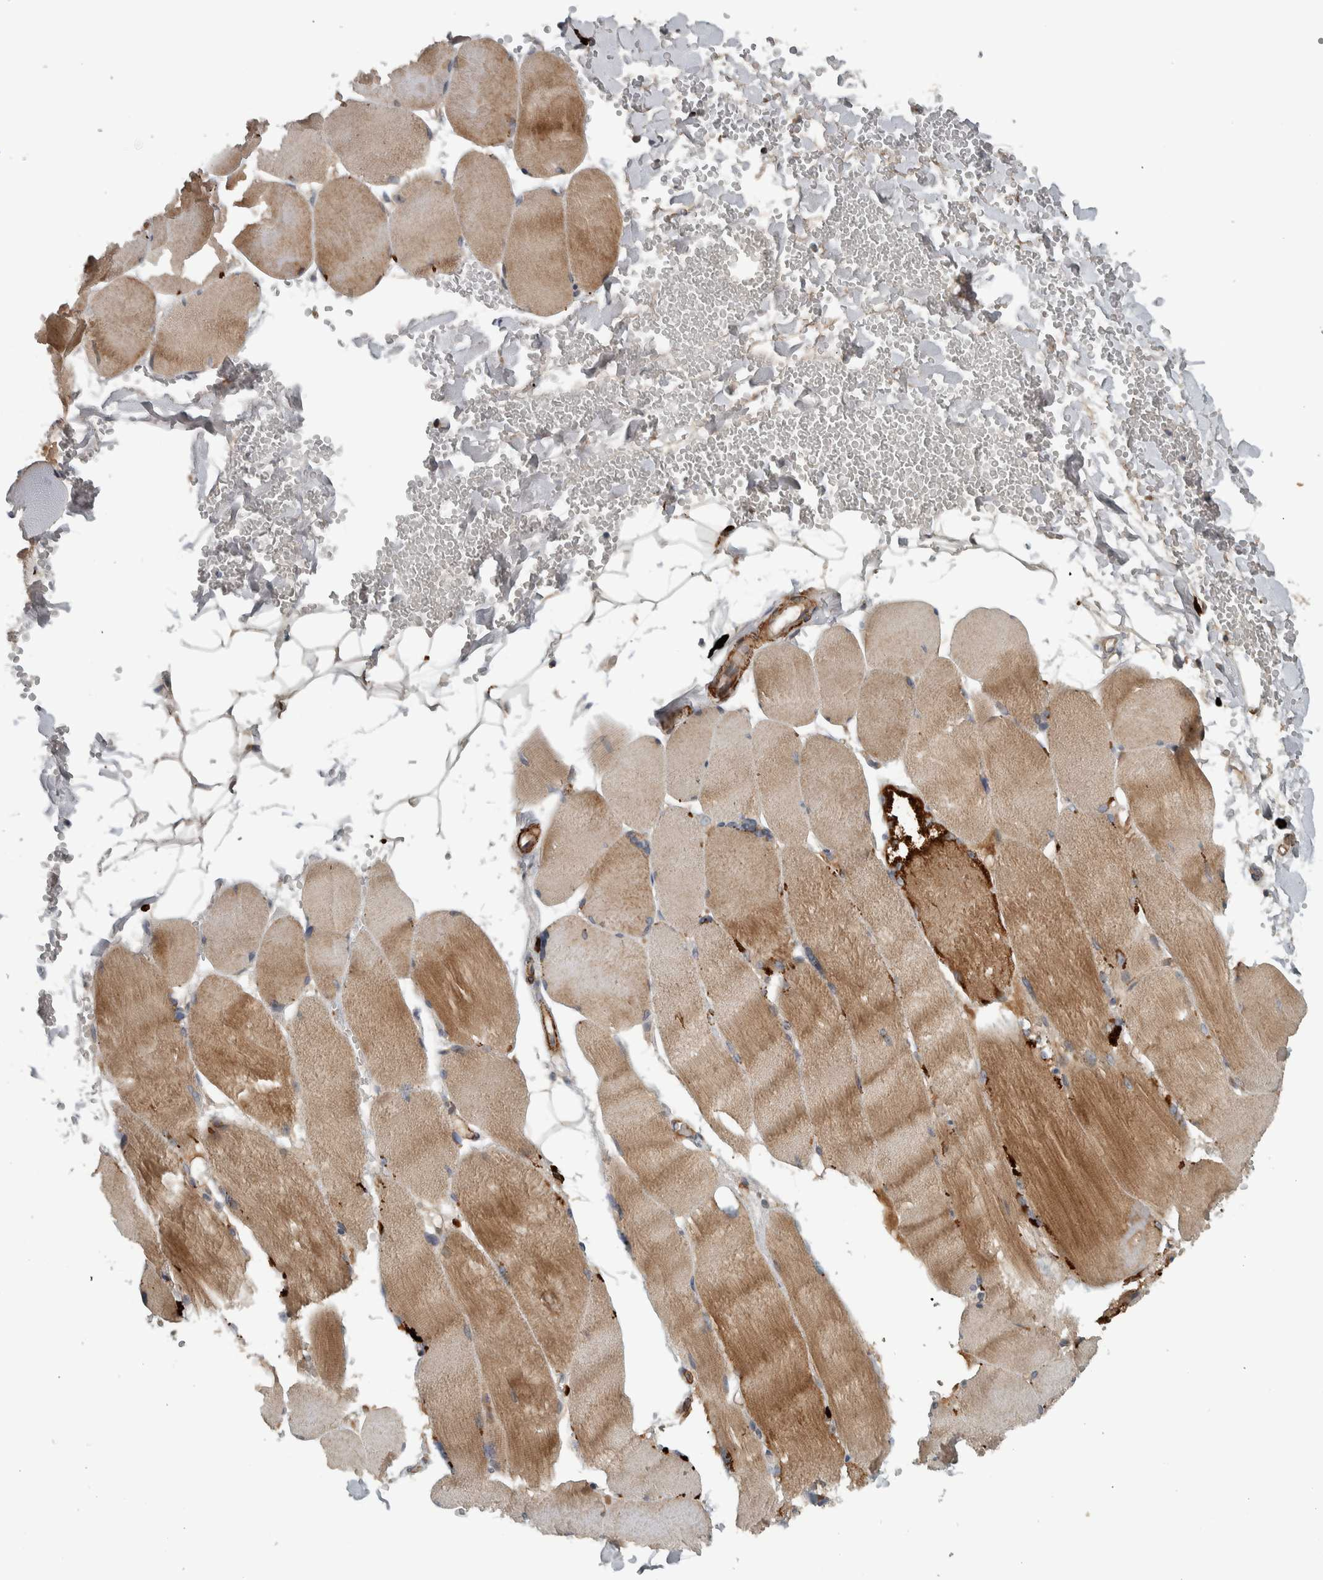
{"staining": {"intensity": "moderate", "quantity": ">75%", "location": "cytoplasmic/membranous"}, "tissue": "skeletal muscle", "cell_type": "Myocytes", "image_type": "normal", "snomed": [{"axis": "morphology", "description": "Normal tissue, NOS"}, {"axis": "topography", "description": "Skin"}, {"axis": "topography", "description": "Skeletal muscle"}], "caption": "A high-resolution micrograph shows IHC staining of normal skeletal muscle, which exhibits moderate cytoplasmic/membranous positivity in about >75% of myocytes. Nuclei are stained in blue.", "gene": "LBHD1", "patient": {"sex": "male", "age": 83}}